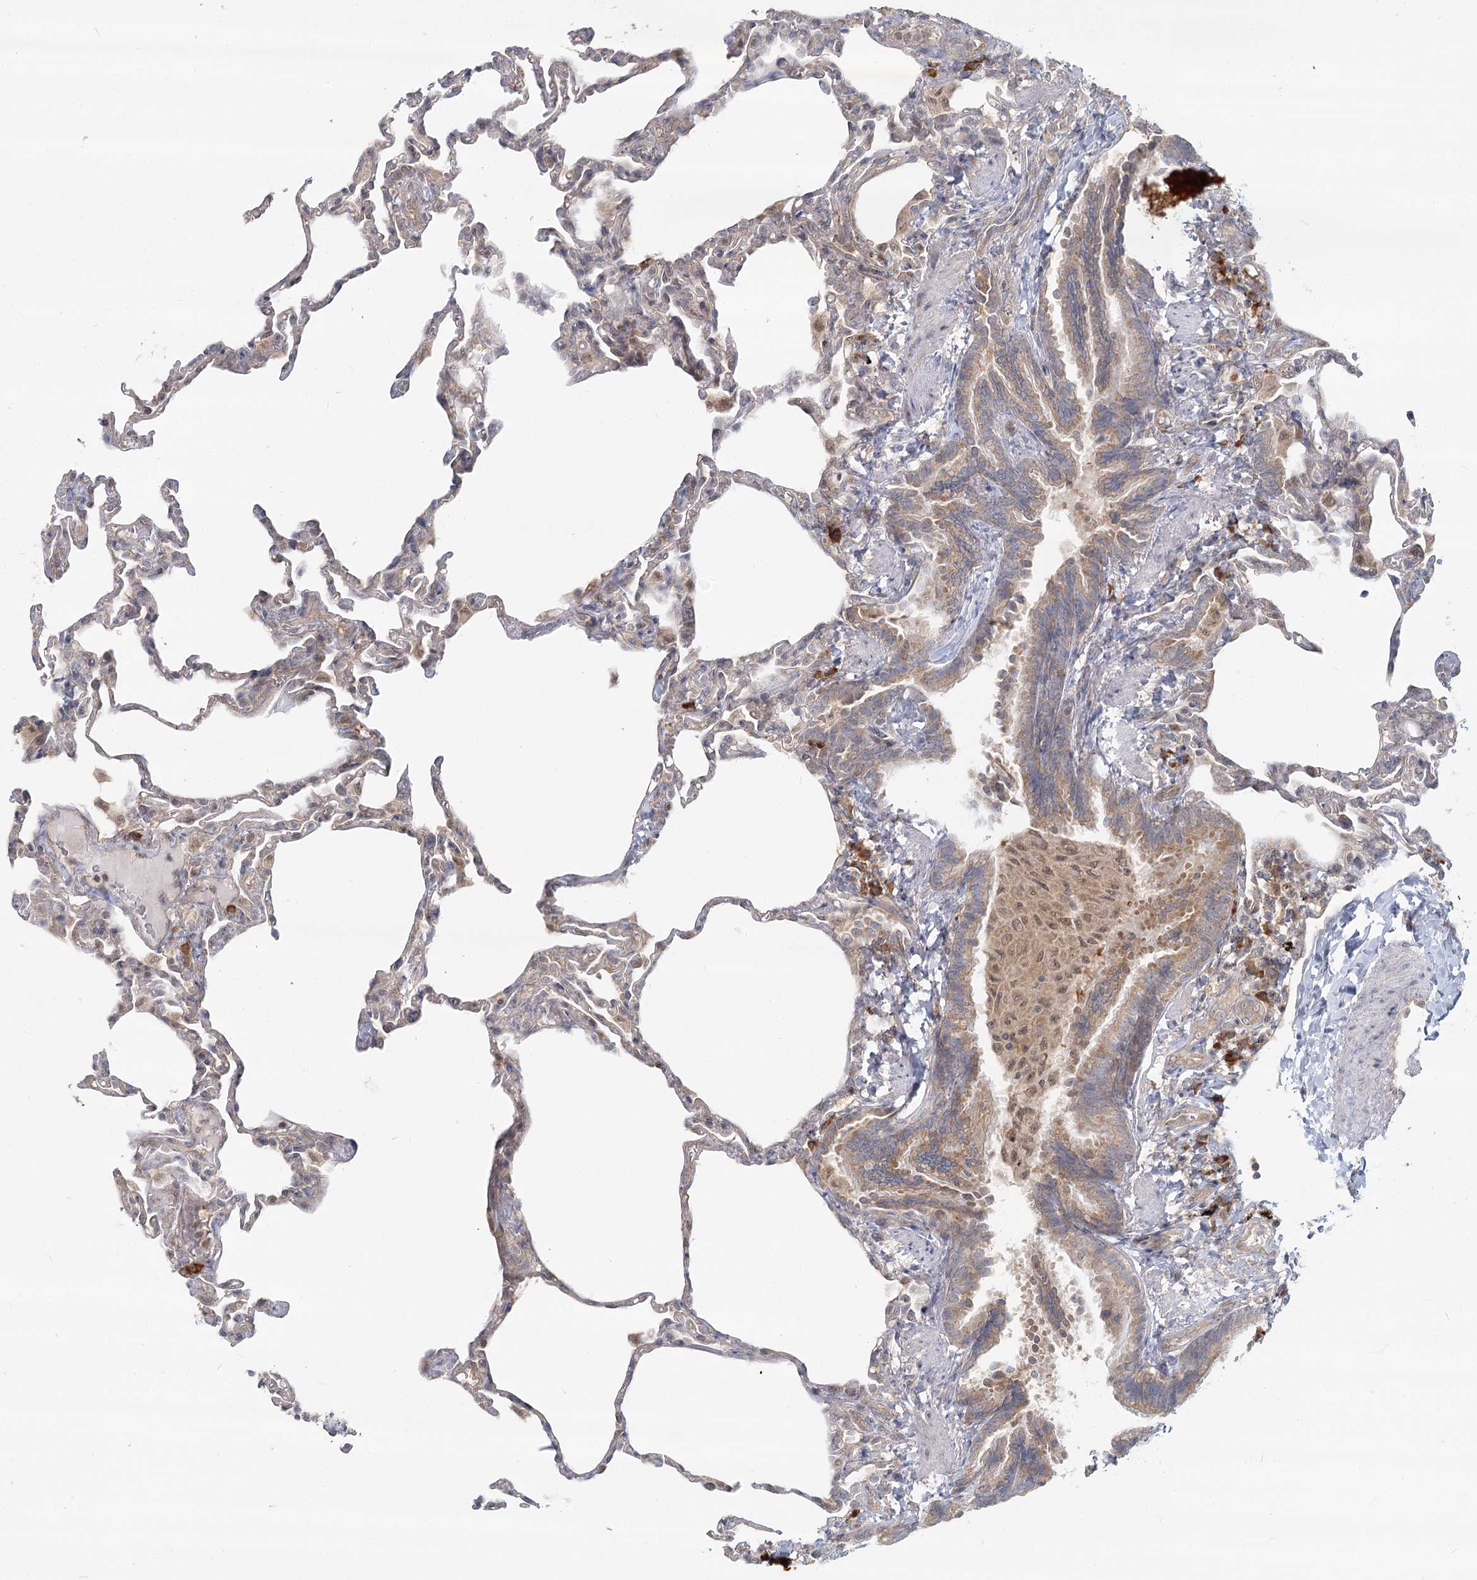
{"staining": {"intensity": "weak", "quantity": "<25%", "location": "cytoplasmic/membranous"}, "tissue": "lung", "cell_type": "Alveolar cells", "image_type": "normal", "snomed": [{"axis": "morphology", "description": "Normal tissue, NOS"}, {"axis": "topography", "description": "Lung"}], "caption": "Immunohistochemical staining of normal human lung exhibits no significant staining in alveolar cells. (IHC, brightfield microscopy, high magnification).", "gene": "THNSL1", "patient": {"sex": "male", "age": 20}}